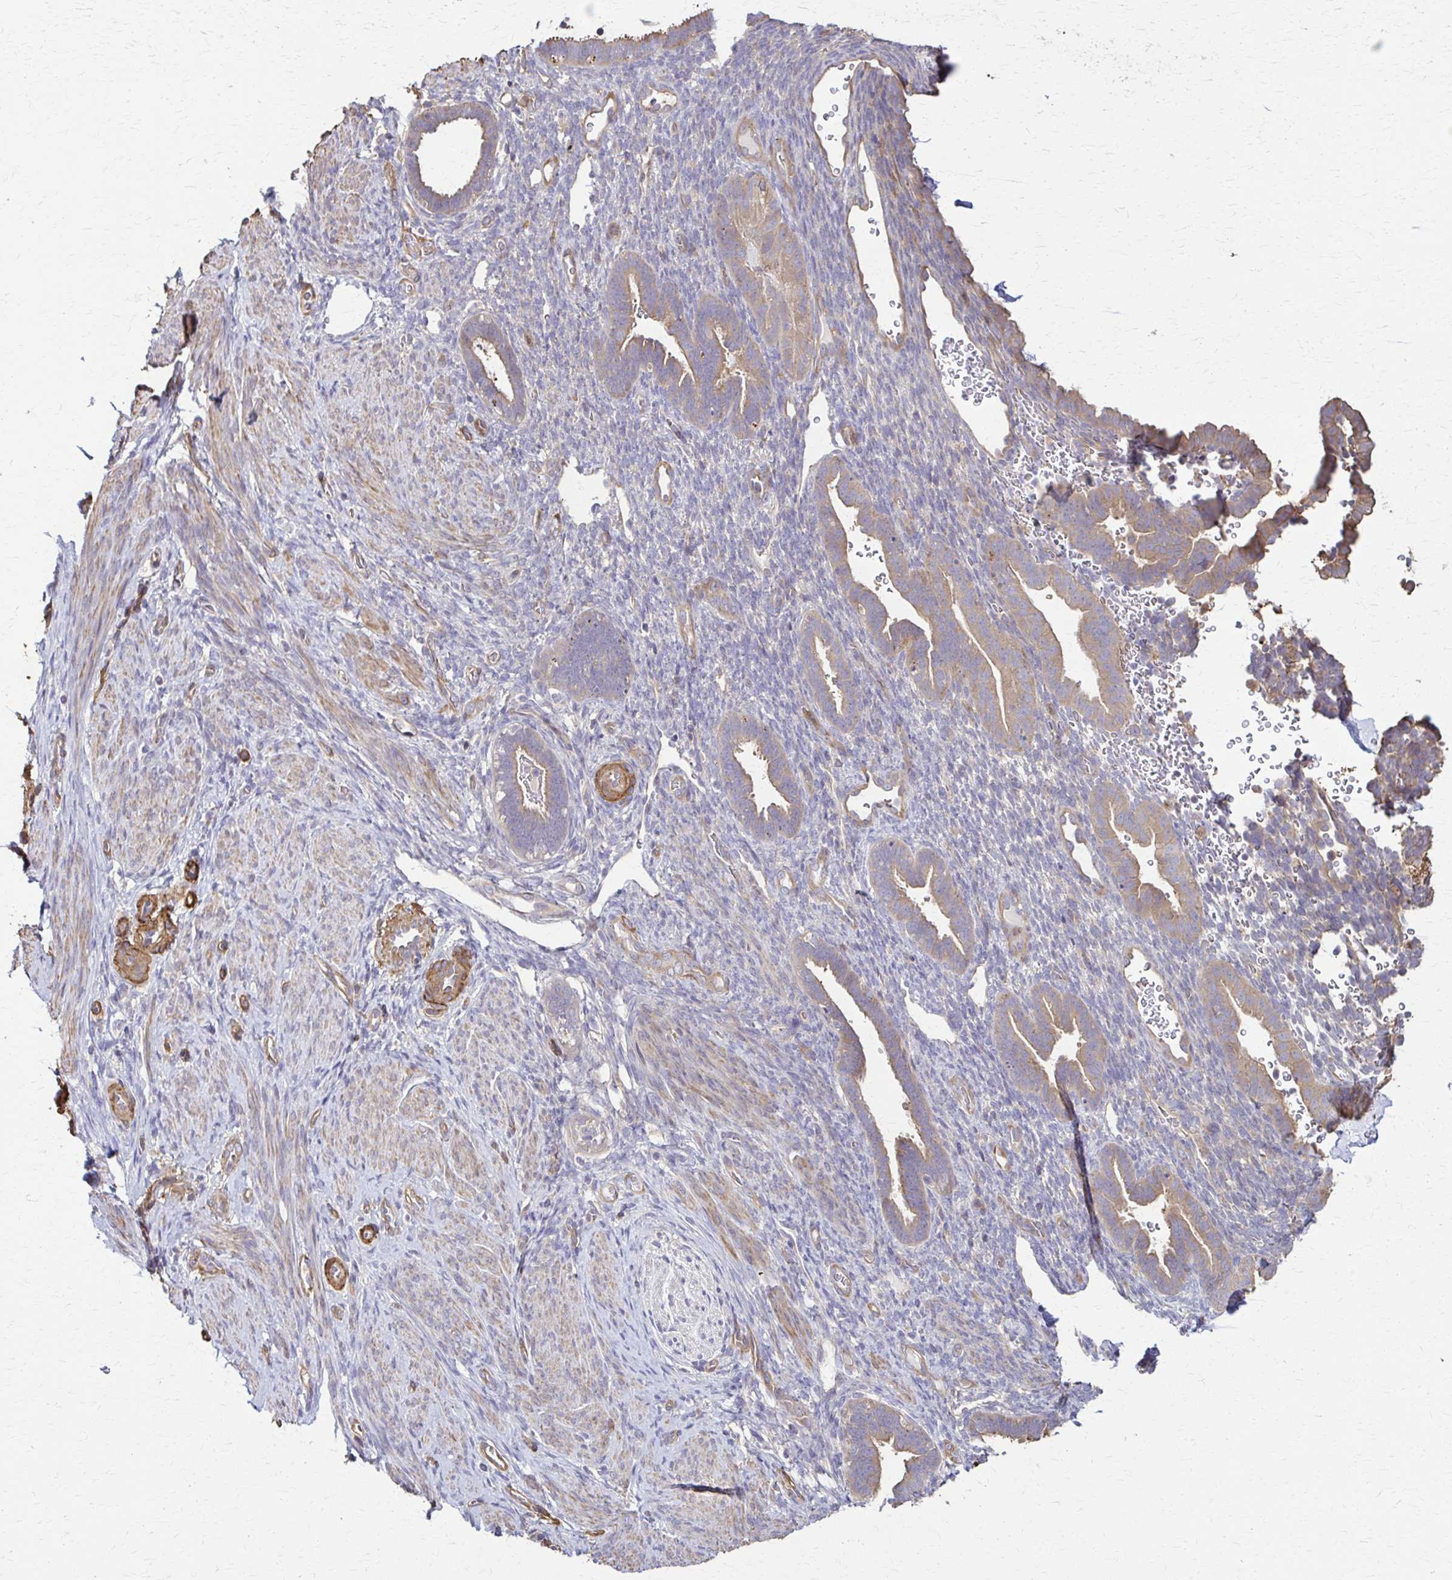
{"staining": {"intensity": "negative", "quantity": "none", "location": "none"}, "tissue": "endometrium", "cell_type": "Cells in endometrial stroma", "image_type": "normal", "snomed": [{"axis": "morphology", "description": "Normal tissue, NOS"}, {"axis": "topography", "description": "Endometrium"}], "caption": "A histopathology image of human endometrium is negative for staining in cells in endometrial stroma. (Immunohistochemistry (ihc), brightfield microscopy, high magnification).", "gene": "DSP", "patient": {"sex": "female", "age": 34}}